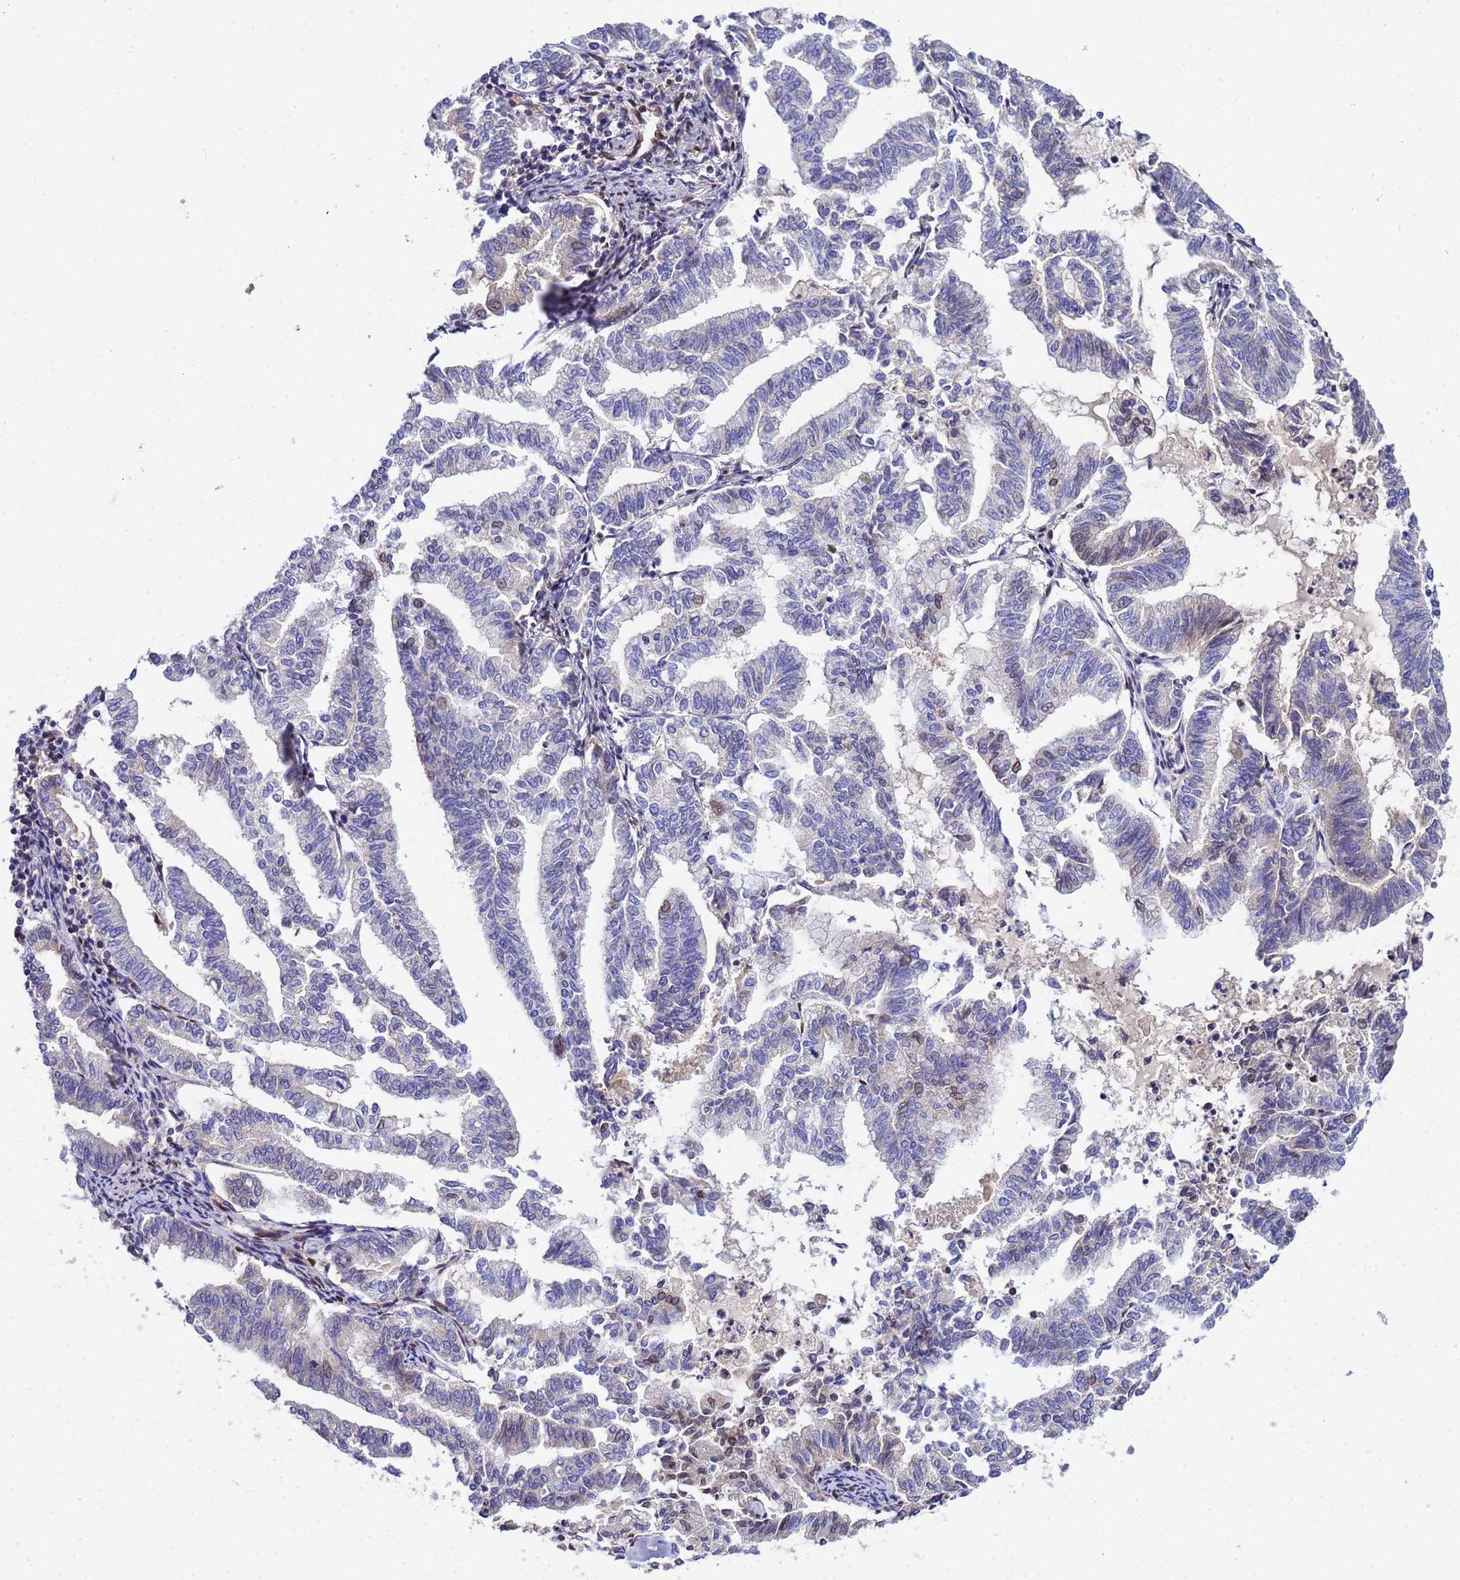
{"staining": {"intensity": "weak", "quantity": "<25%", "location": "cytoplasmic/membranous,nuclear"}, "tissue": "endometrial cancer", "cell_type": "Tumor cells", "image_type": "cancer", "snomed": [{"axis": "morphology", "description": "Adenocarcinoma, NOS"}, {"axis": "topography", "description": "Endometrium"}], "caption": "Human endometrial cancer stained for a protein using immunohistochemistry (IHC) demonstrates no expression in tumor cells.", "gene": "GPR135", "patient": {"sex": "female", "age": 79}}